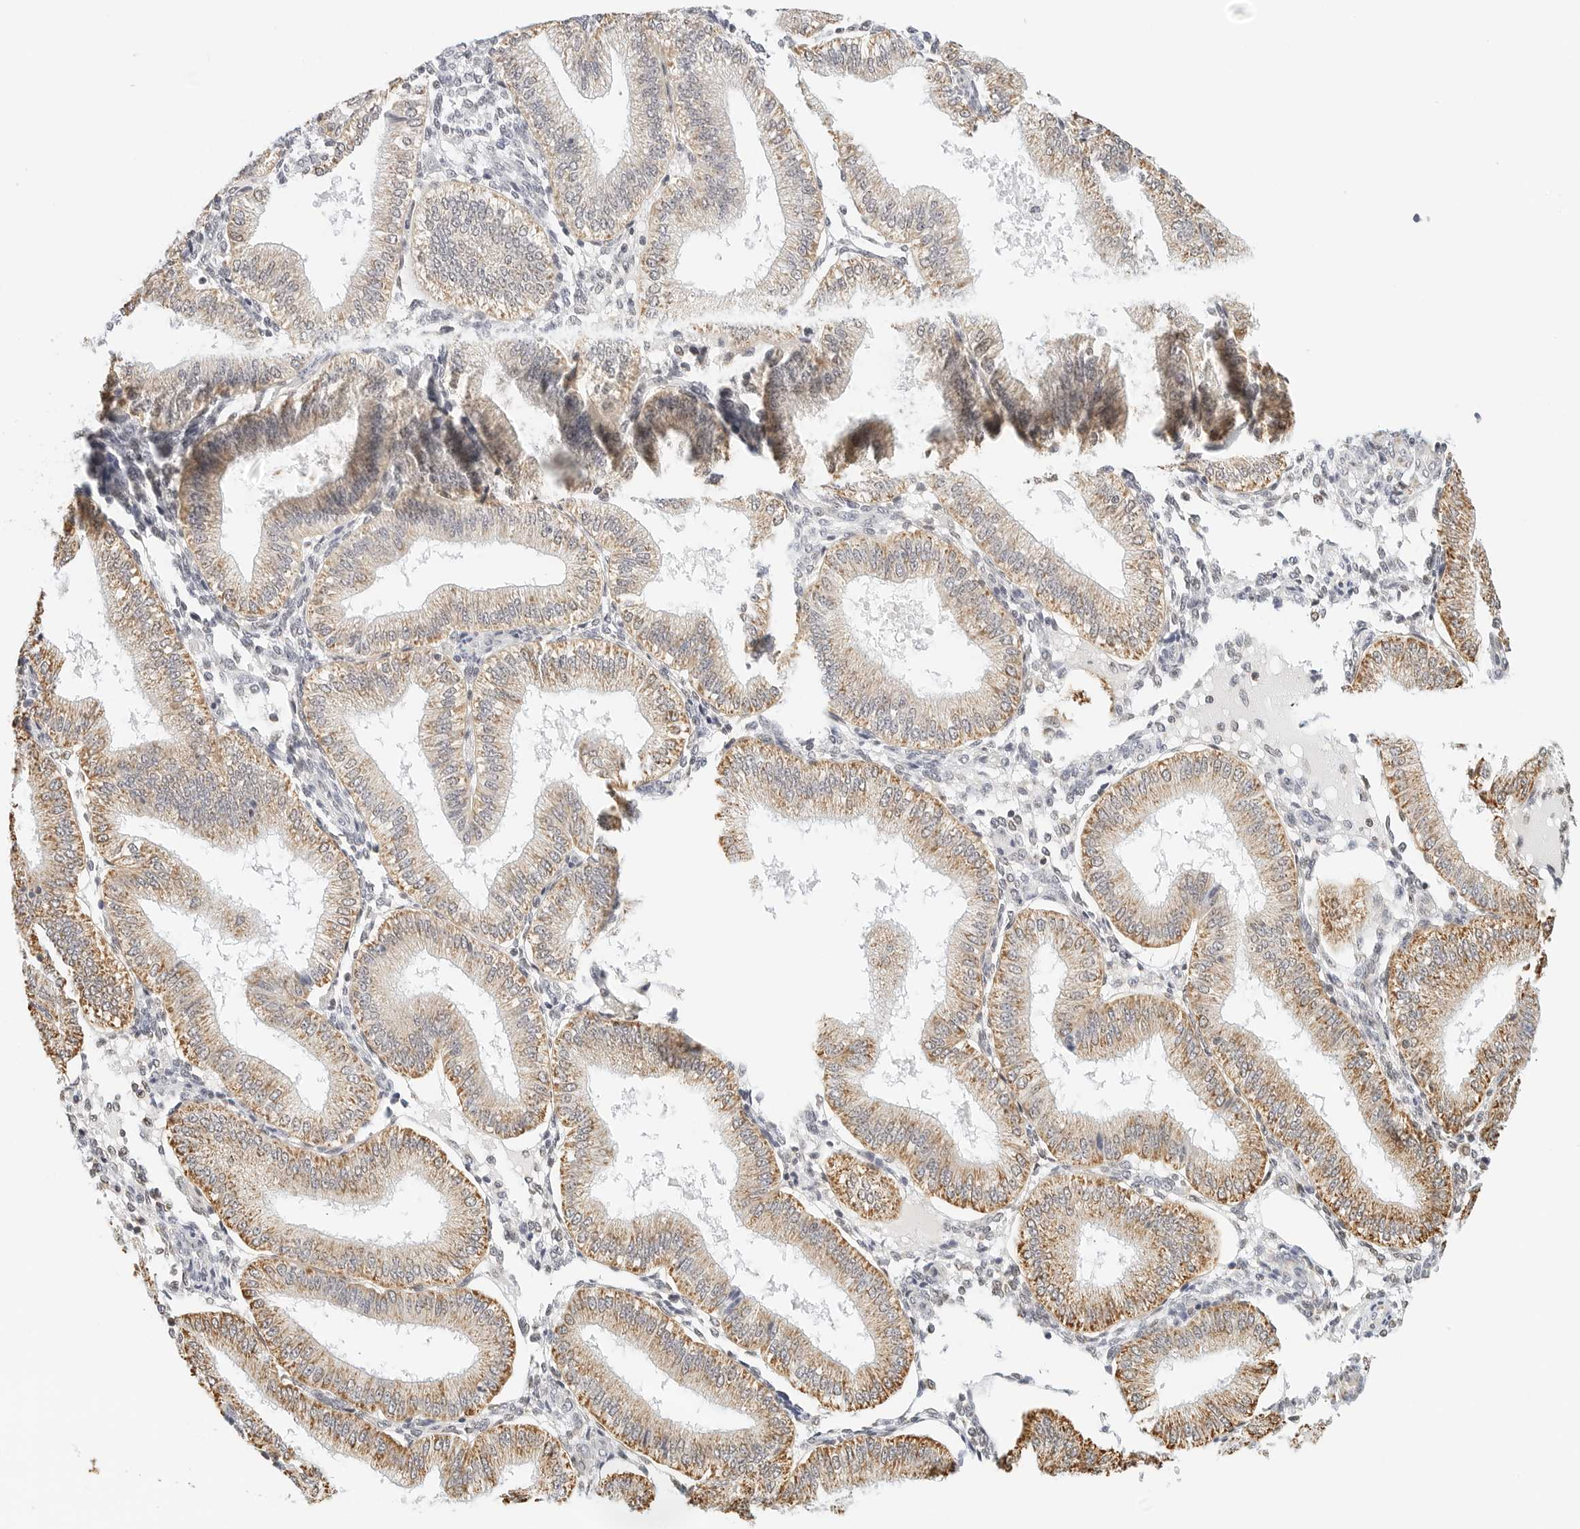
{"staining": {"intensity": "weak", "quantity": "<25%", "location": "cytoplasmic/membranous"}, "tissue": "endometrium", "cell_type": "Cells in endometrial stroma", "image_type": "normal", "snomed": [{"axis": "morphology", "description": "Normal tissue, NOS"}, {"axis": "topography", "description": "Endometrium"}], "caption": "A high-resolution photomicrograph shows IHC staining of unremarkable endometrium, which displays no significant positivity in cells in endometrial stroma. Brightfield microscopy of IHC stained with DAB (3,3'-diaminobenzidine) (brown) and hematoxylin (blue), captured at high magnification.", "gene": "ATL1", "patient": {"sex": "female", "age": 39}}